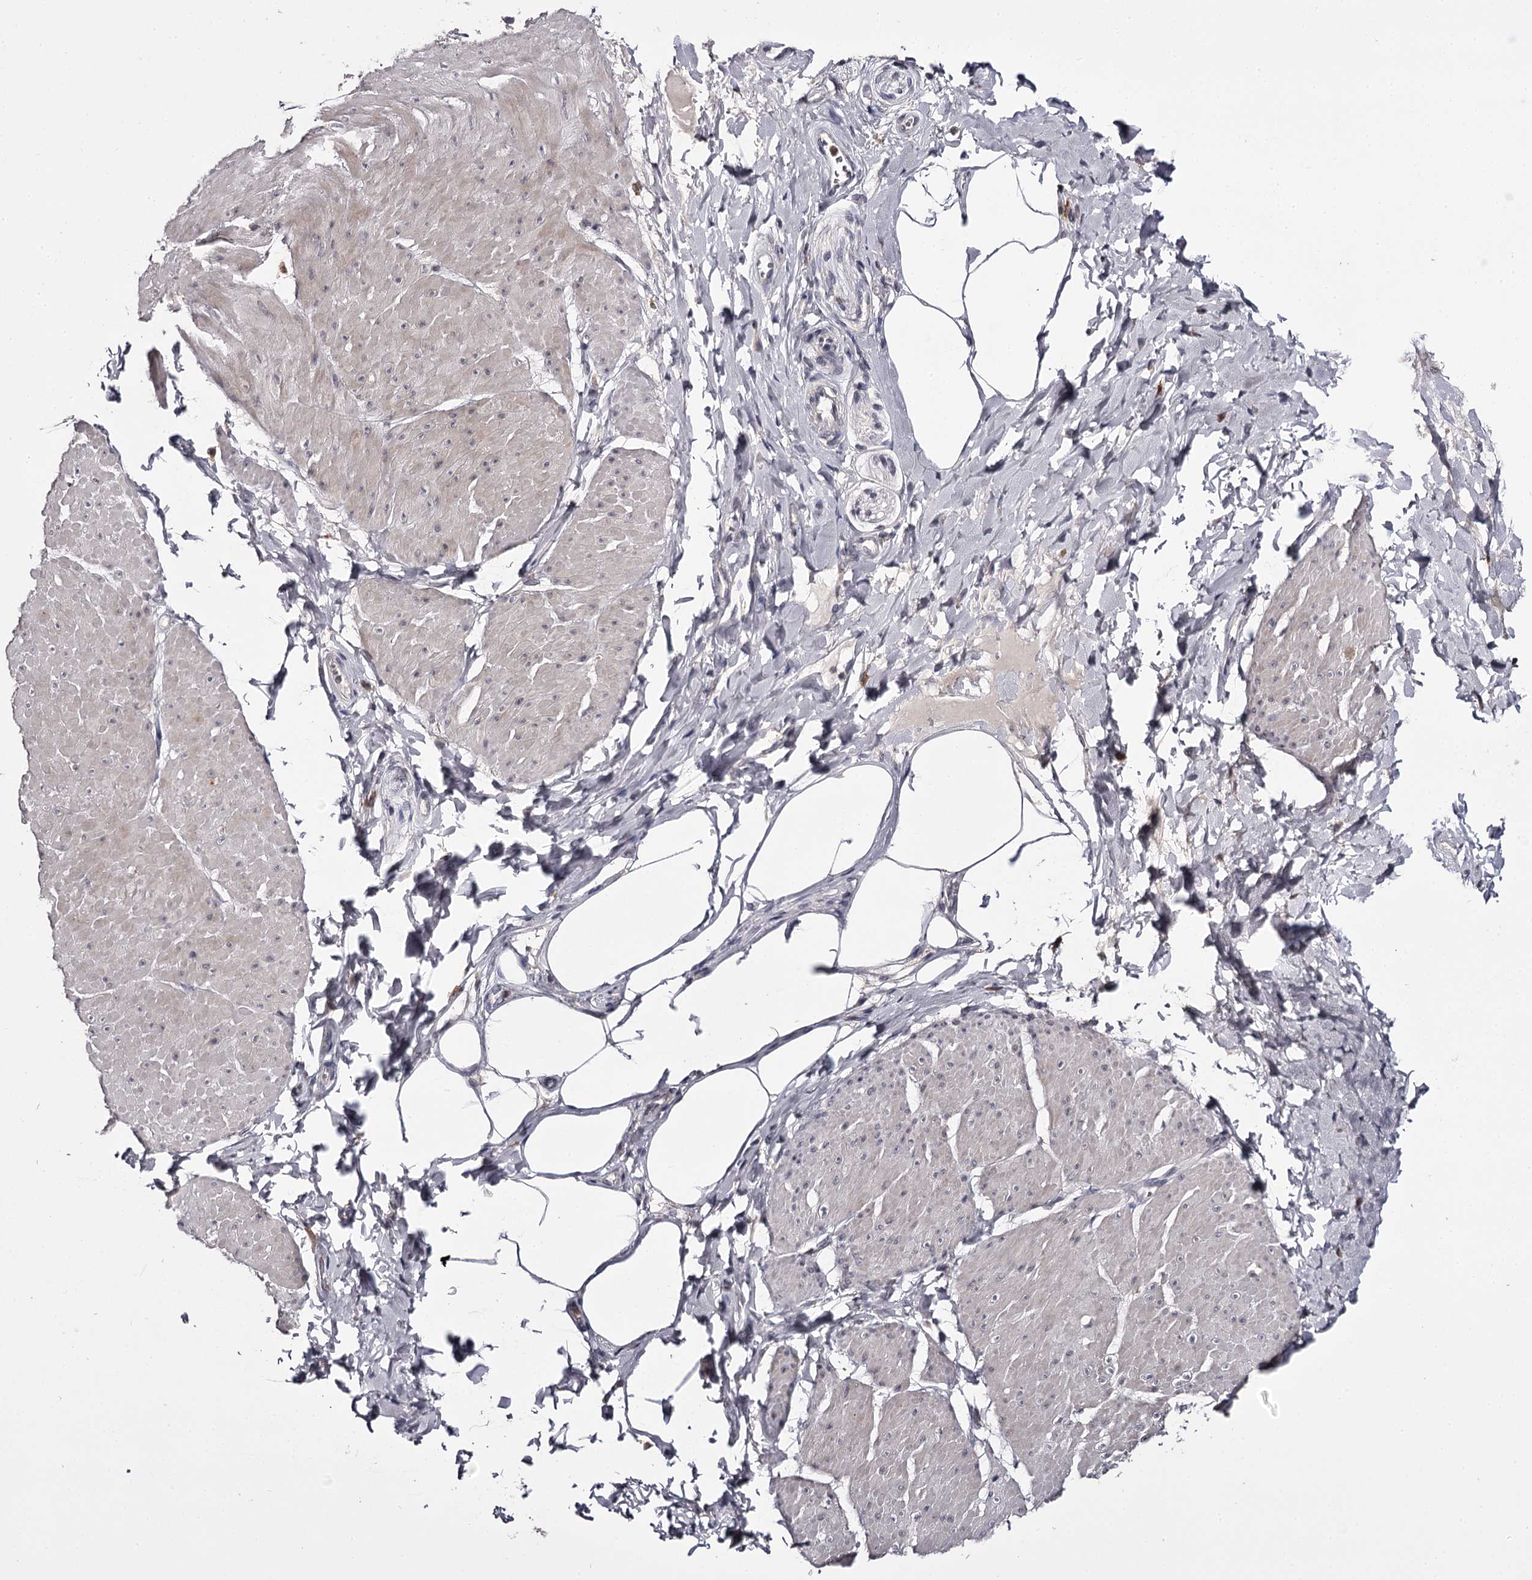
{"staining": {"intensity": "negative", "quantity": "none", "location": "none"}, "tissue": "smooth muscle", "cell_type": "Smooth muscle cells", "image_type": "normal", "snomed": [{"axis": "morphology", "description": "Urothelial carcinoma, High grade"}, {"axis": "topography", "description": "Urinary bladder"}], "caption": "Micrograph shows no significant protein positivity in smooth muscle cells of unremarkable smooth muscle. Brightfield microscopy of immunohistochemistry (IHC) stained with DAB (3,3'-diaminobenzidine) (brown) and hematoxylin (blue), captured at high magnification.", "gene": "SLC32A1", "patient": {"sex": "male", "age": 46}}